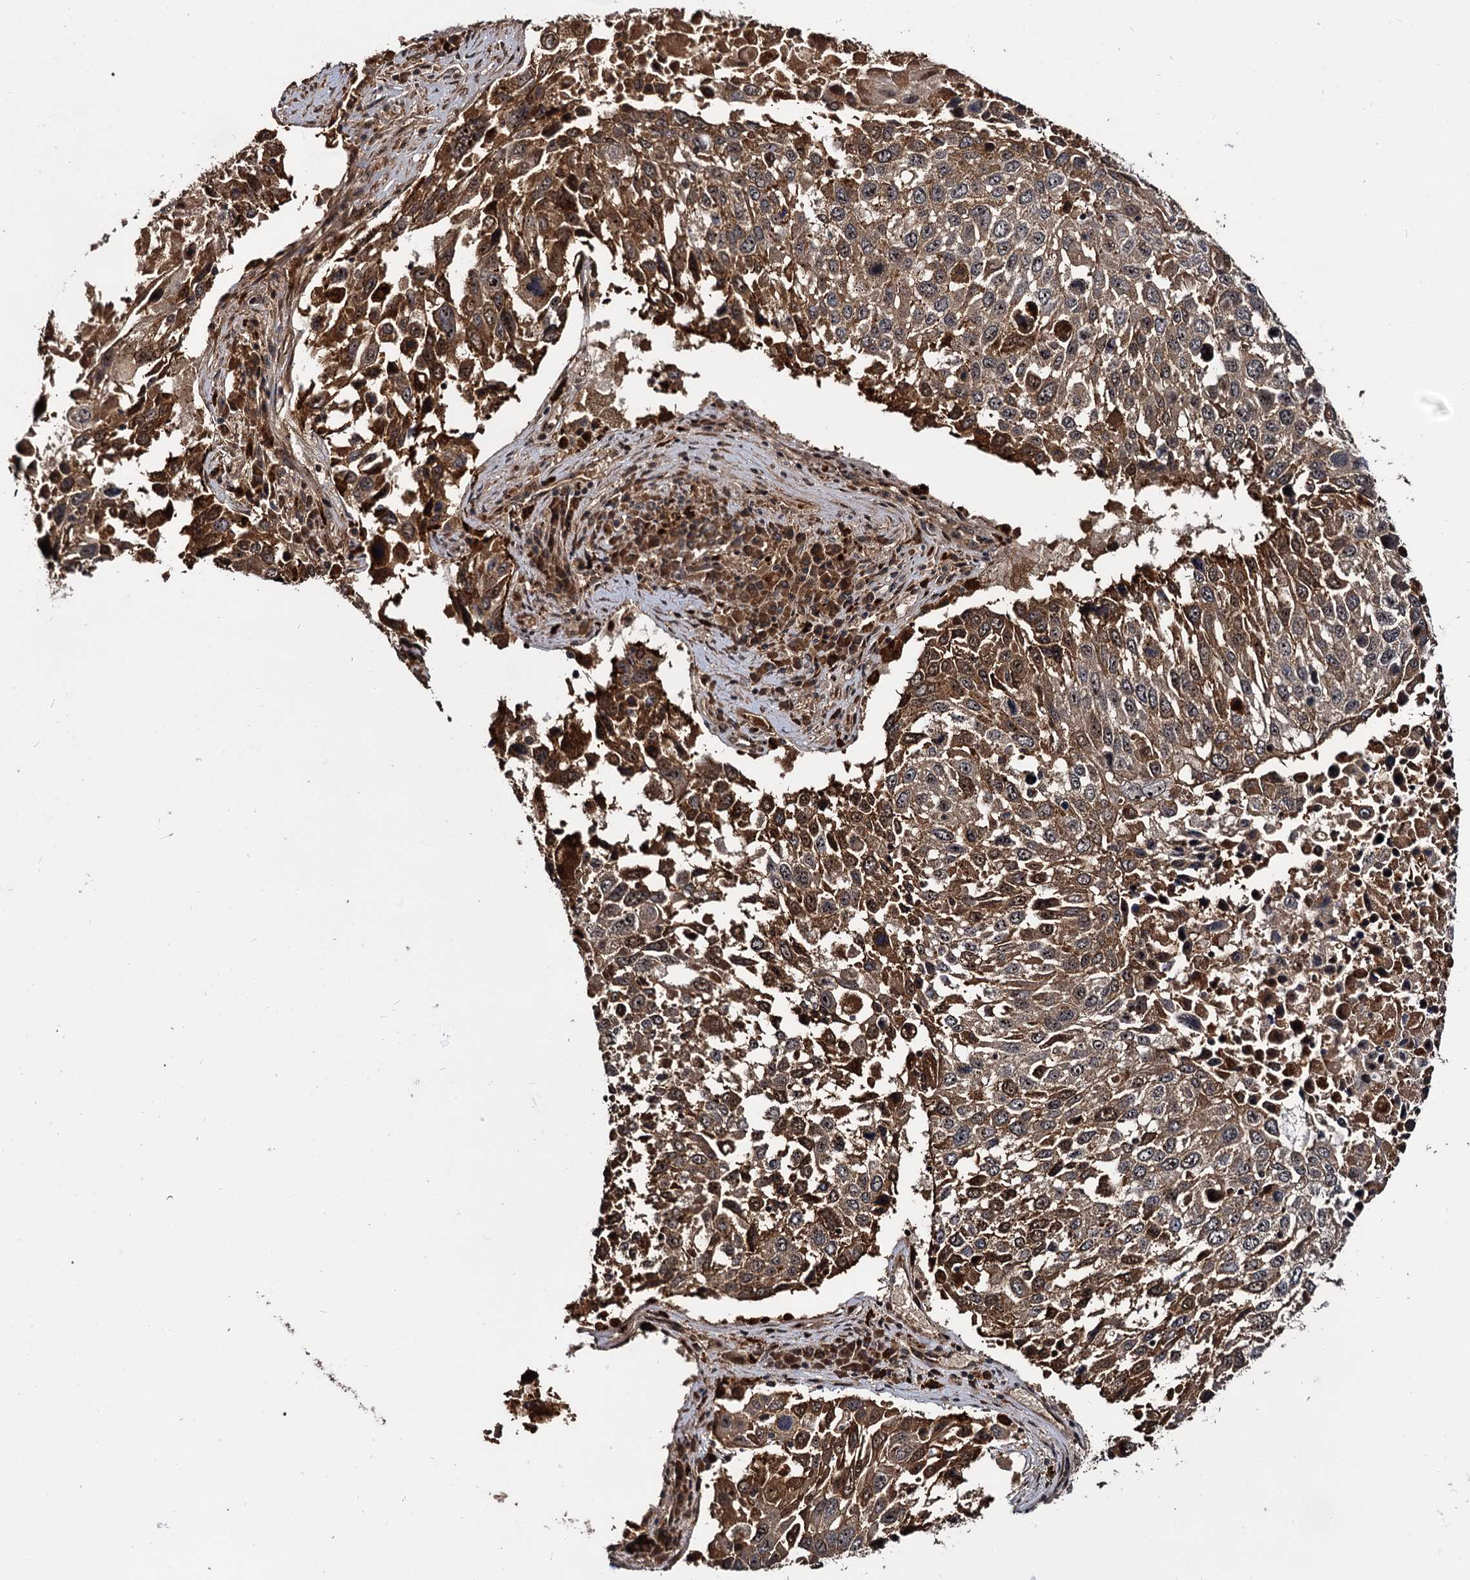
{"staining": {"intensity": "moderate", "quantity": ">75%", "location": "cytoplasmic/membranous"}, "tissue": "lung cancer", "cell_type": "Tumor cells", "image_type": "cancer", "snomed": [{"axis": "morphology", "description": "Squamous cell carcinoma, NOS"}, {"axis": "topography", "description": "Lung"}], "caption": "The immunohistochemical stain highlights moderate cytoplasmic/membranous staining in tumor cells of lung cancer tissue.", "gene": "CEP192", "patient": {"sex": "male", "age": 65}}